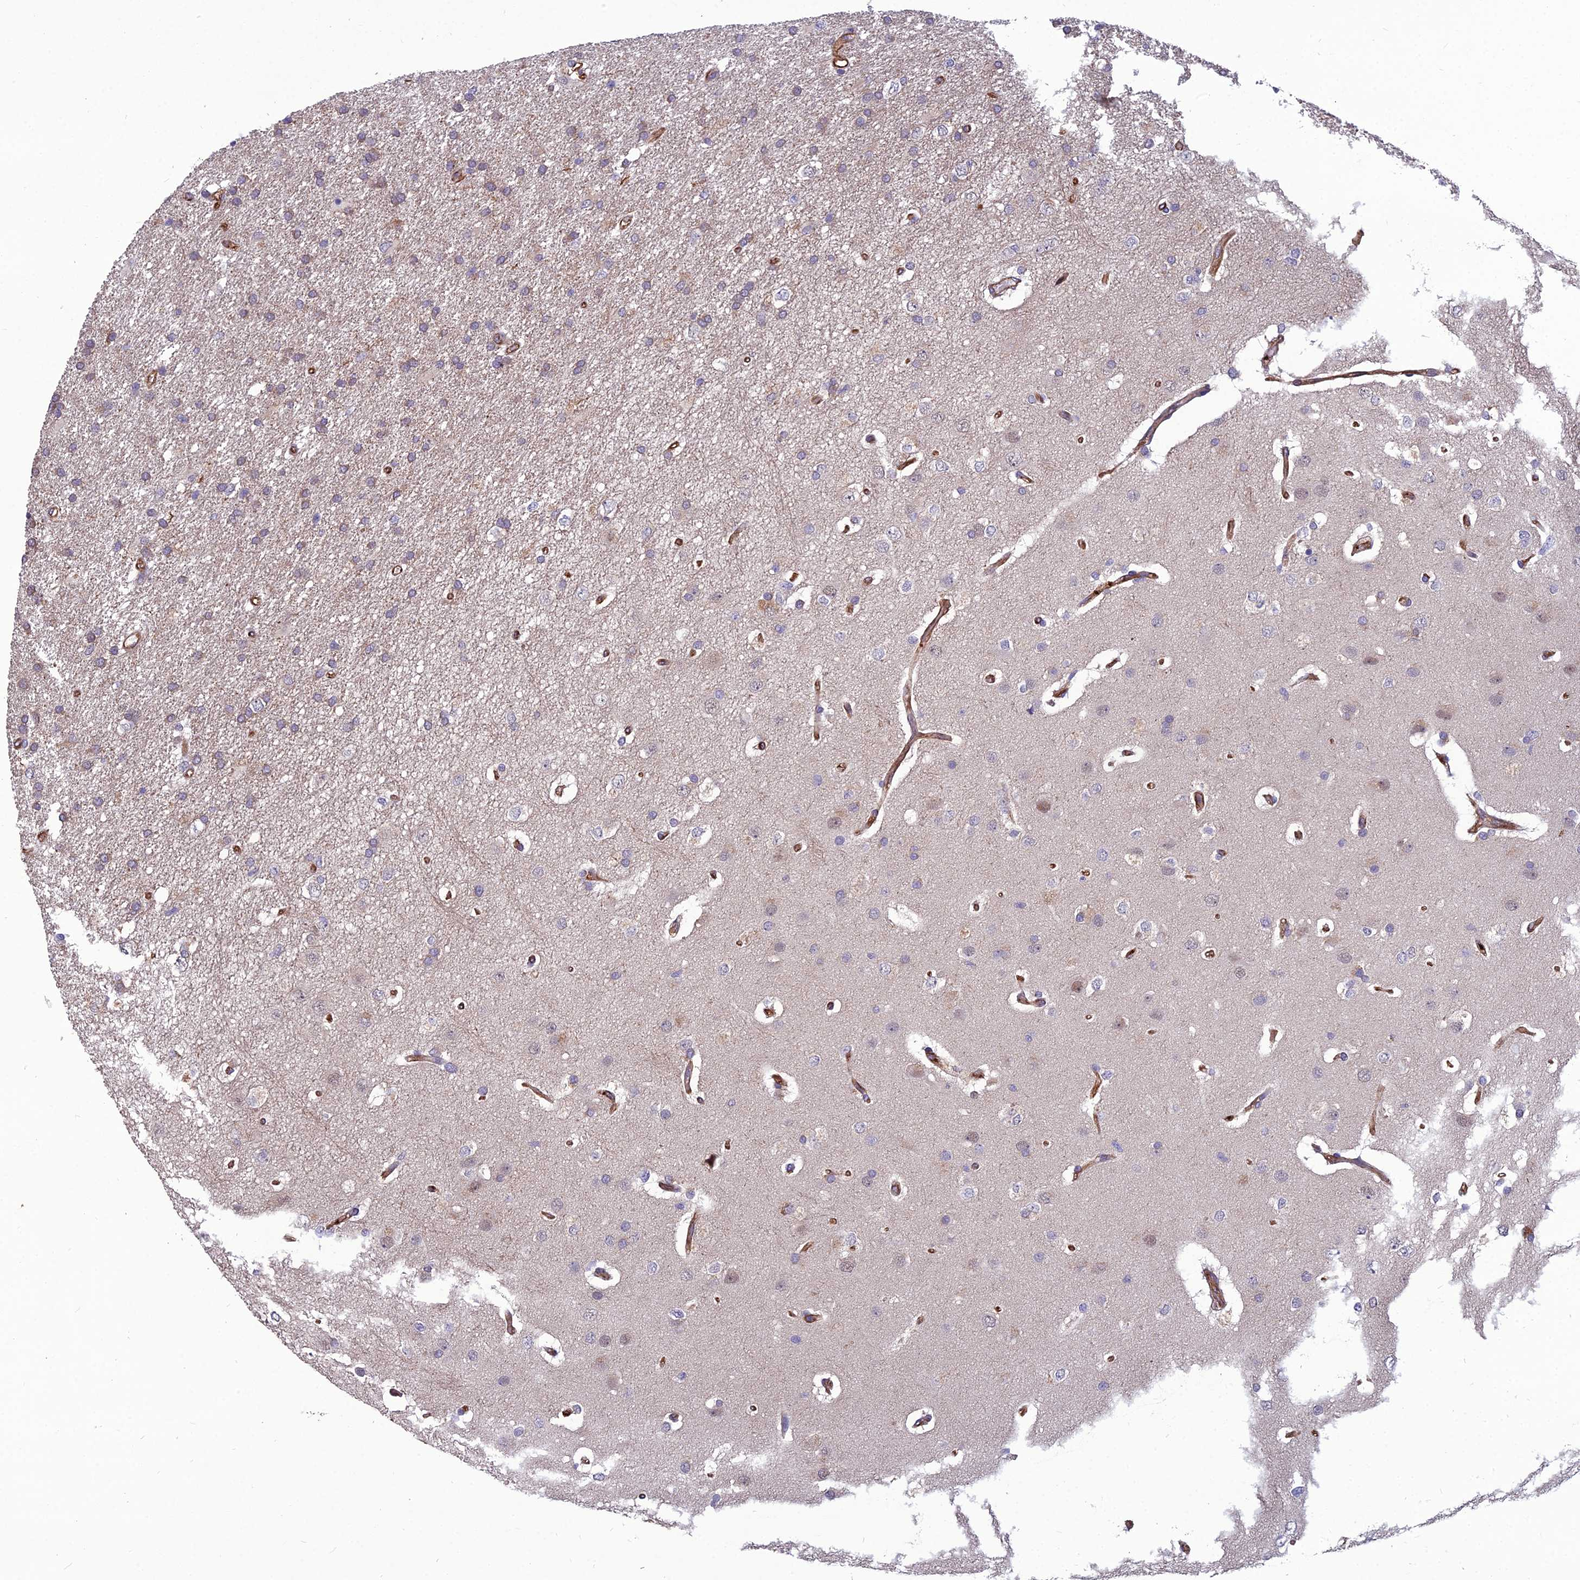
{"staining": {"intensity": "moderate", "quantity": "<25%", "location": "cytoplasmic/membranous"}, "tissue": "glioma", "cell_type": "Tumor cells", "image_type": "cancer", "snomed": [{"axis": "morphology", "description": "Glioma, malignant, High grade"}, {"axis": "topography", "description": "Brain"}], "caption": "Immunohistochemical staining of human malignant high-grade glioma exhibits moderate cytoplasmic/membranous protein positivity in approximately <25% of tumor cells.", "gene": "PSMD11", "patient": {"sex": "male", "age": 77}}